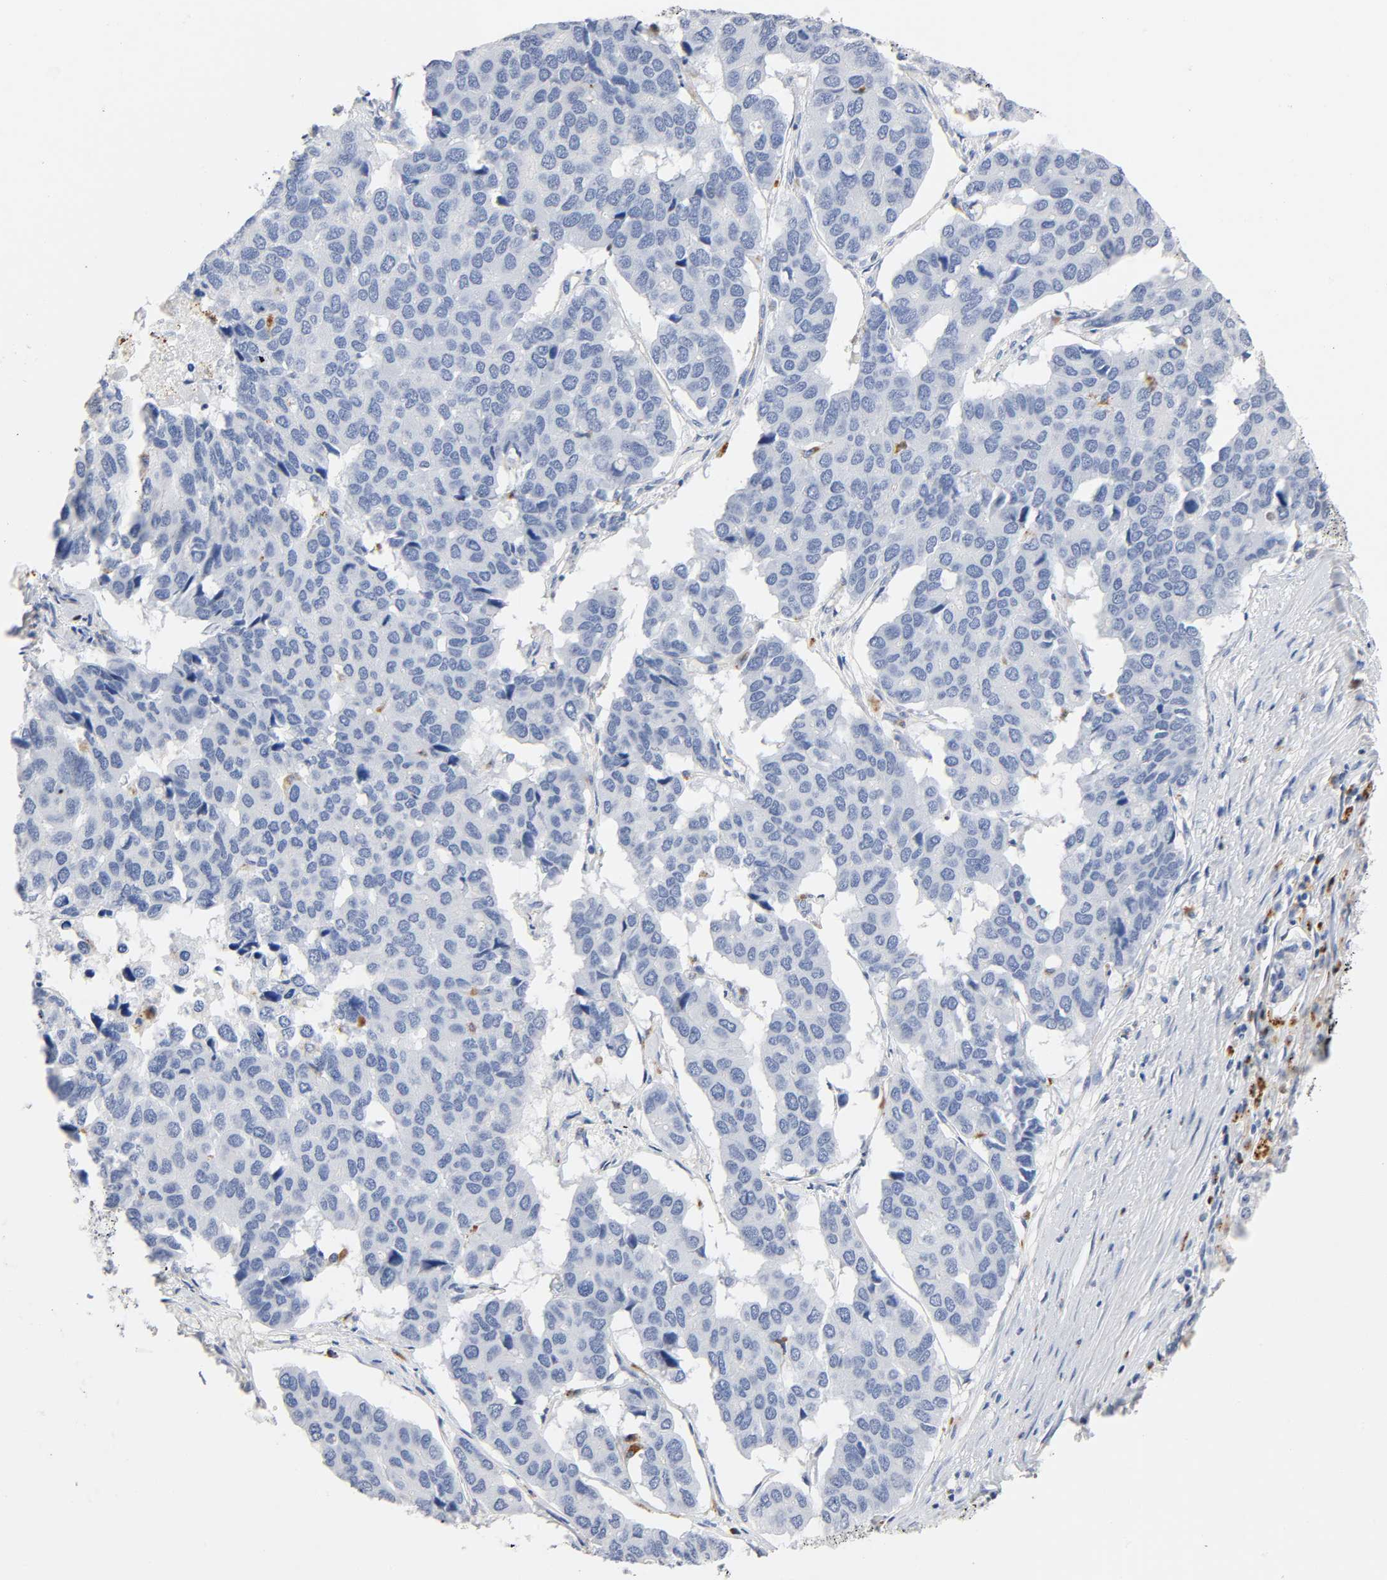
{"staining": {"intensity": "negative", "quantity": "none", "location": "none"}, "tissue": "pancreatic cancer", "cell_type": "Tumor cells", "image_type": "cancer", "snomed": [{"axis": "morphology", "description": "Adenocarcinoma, NOS"}, {"axis": "topography", "description": "Pancreas"}], "caption": "The photomicrograph shows no significant positivity in tumor cells of pancreatic cancer (adenocarcinoma).", "gene": "PLP1", "patient": {"sex": "male", "age": 50}}